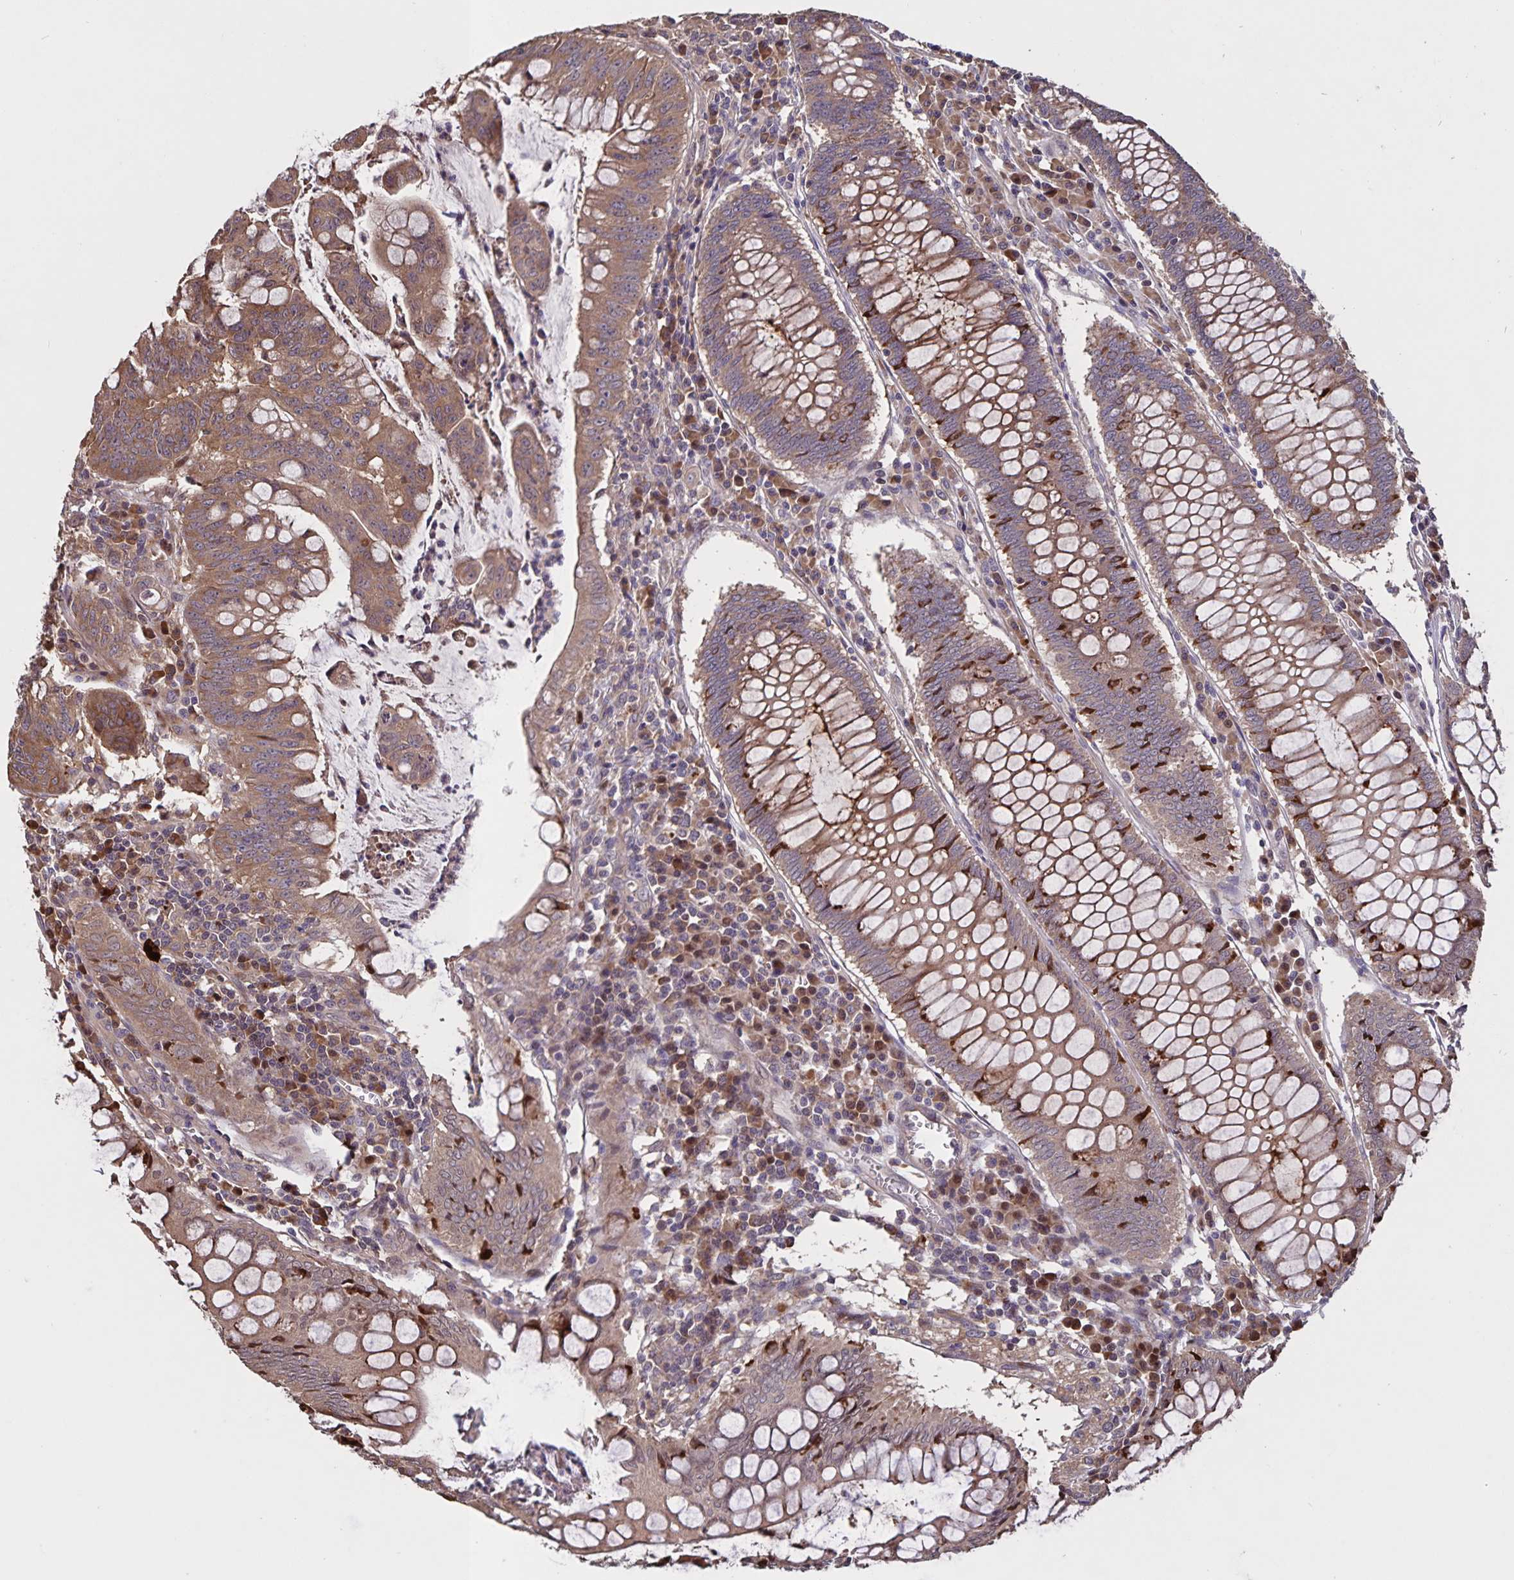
{"staining": {"intensity": "moderate", "quantity": ">75%", "location": "cytoplasmic/membranous"}, "tissue": "colorectal cancer", "cell_type": "Tumor cells", "image_type": "cancer", "snomed": [{"axis": "morphology", "description": "Adenocarcinoma, NOS"}, {"axis": "topography", "description": "Colon"}], "caption": "Adenocarcinoma (colorectal) stained for a protein shows moderate cytoplasmic/membranous positivity in tumor cells. The staining was performed using DAB, with brown indicating positive protein expression. Nuclei are stained blue with hematoxylin.", "gene": "FBXL16", "patient": {"sex": "male", "age": 62}}